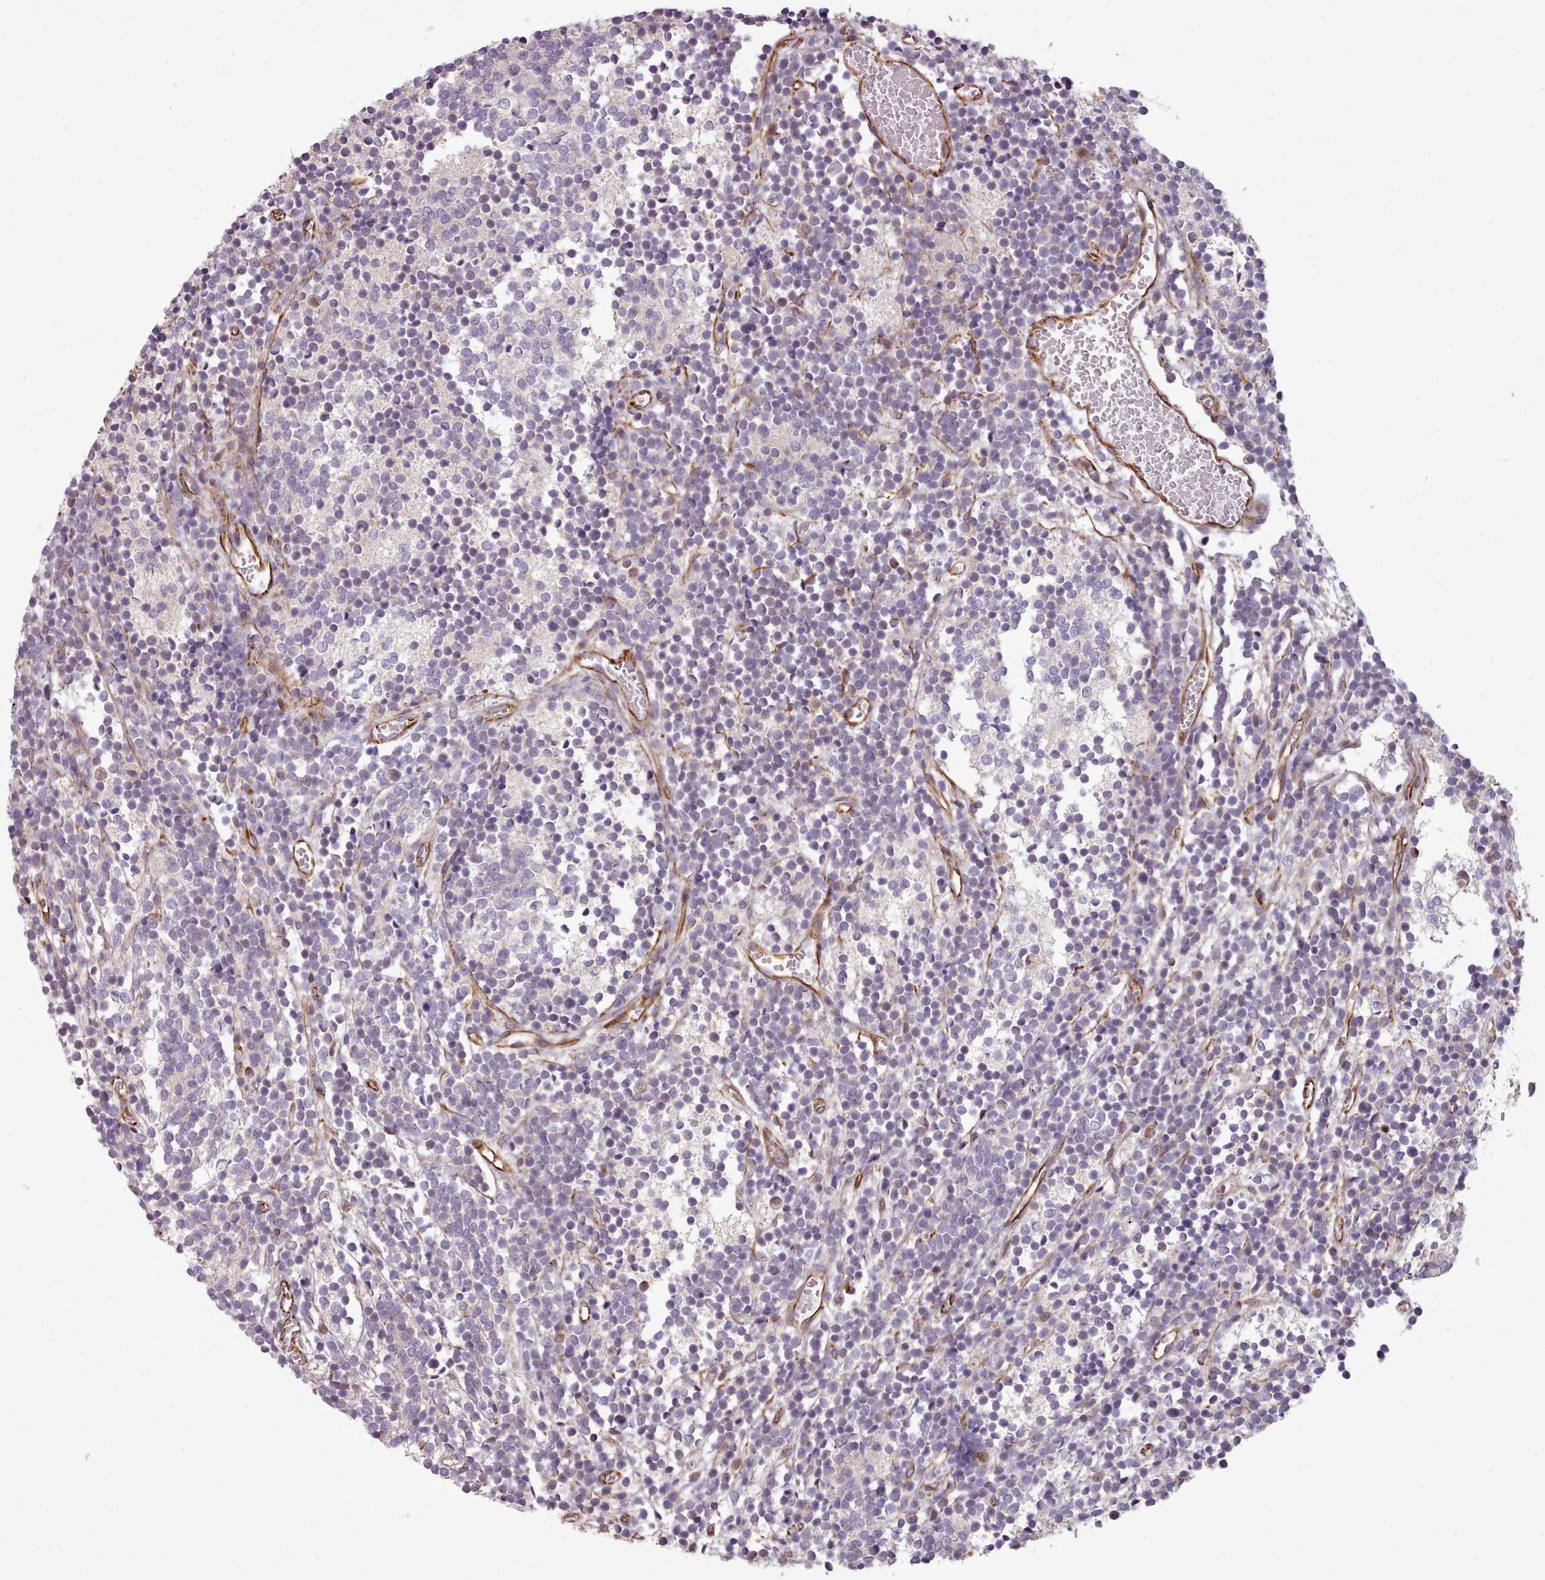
{"staining": {"intensity": "negative", "quantity": "none", "location": "none"}, "tissue": "glioma", "cell_type": "Tumor cells", "image_type": "cancer", "snomed": [{"axis": "morphology", "description": "Glioma, malignant, Low grade"}, {"axis": "topography", "description": "Brain"}], "caption": "Immunohistochemical staining of human glioma displays no significant staining in tumor cells. (DAB immunohistochemistry with hematoxylin counter stain).", "gene": "GBGT1", "patient": {"sex": "female", "age": 1}}